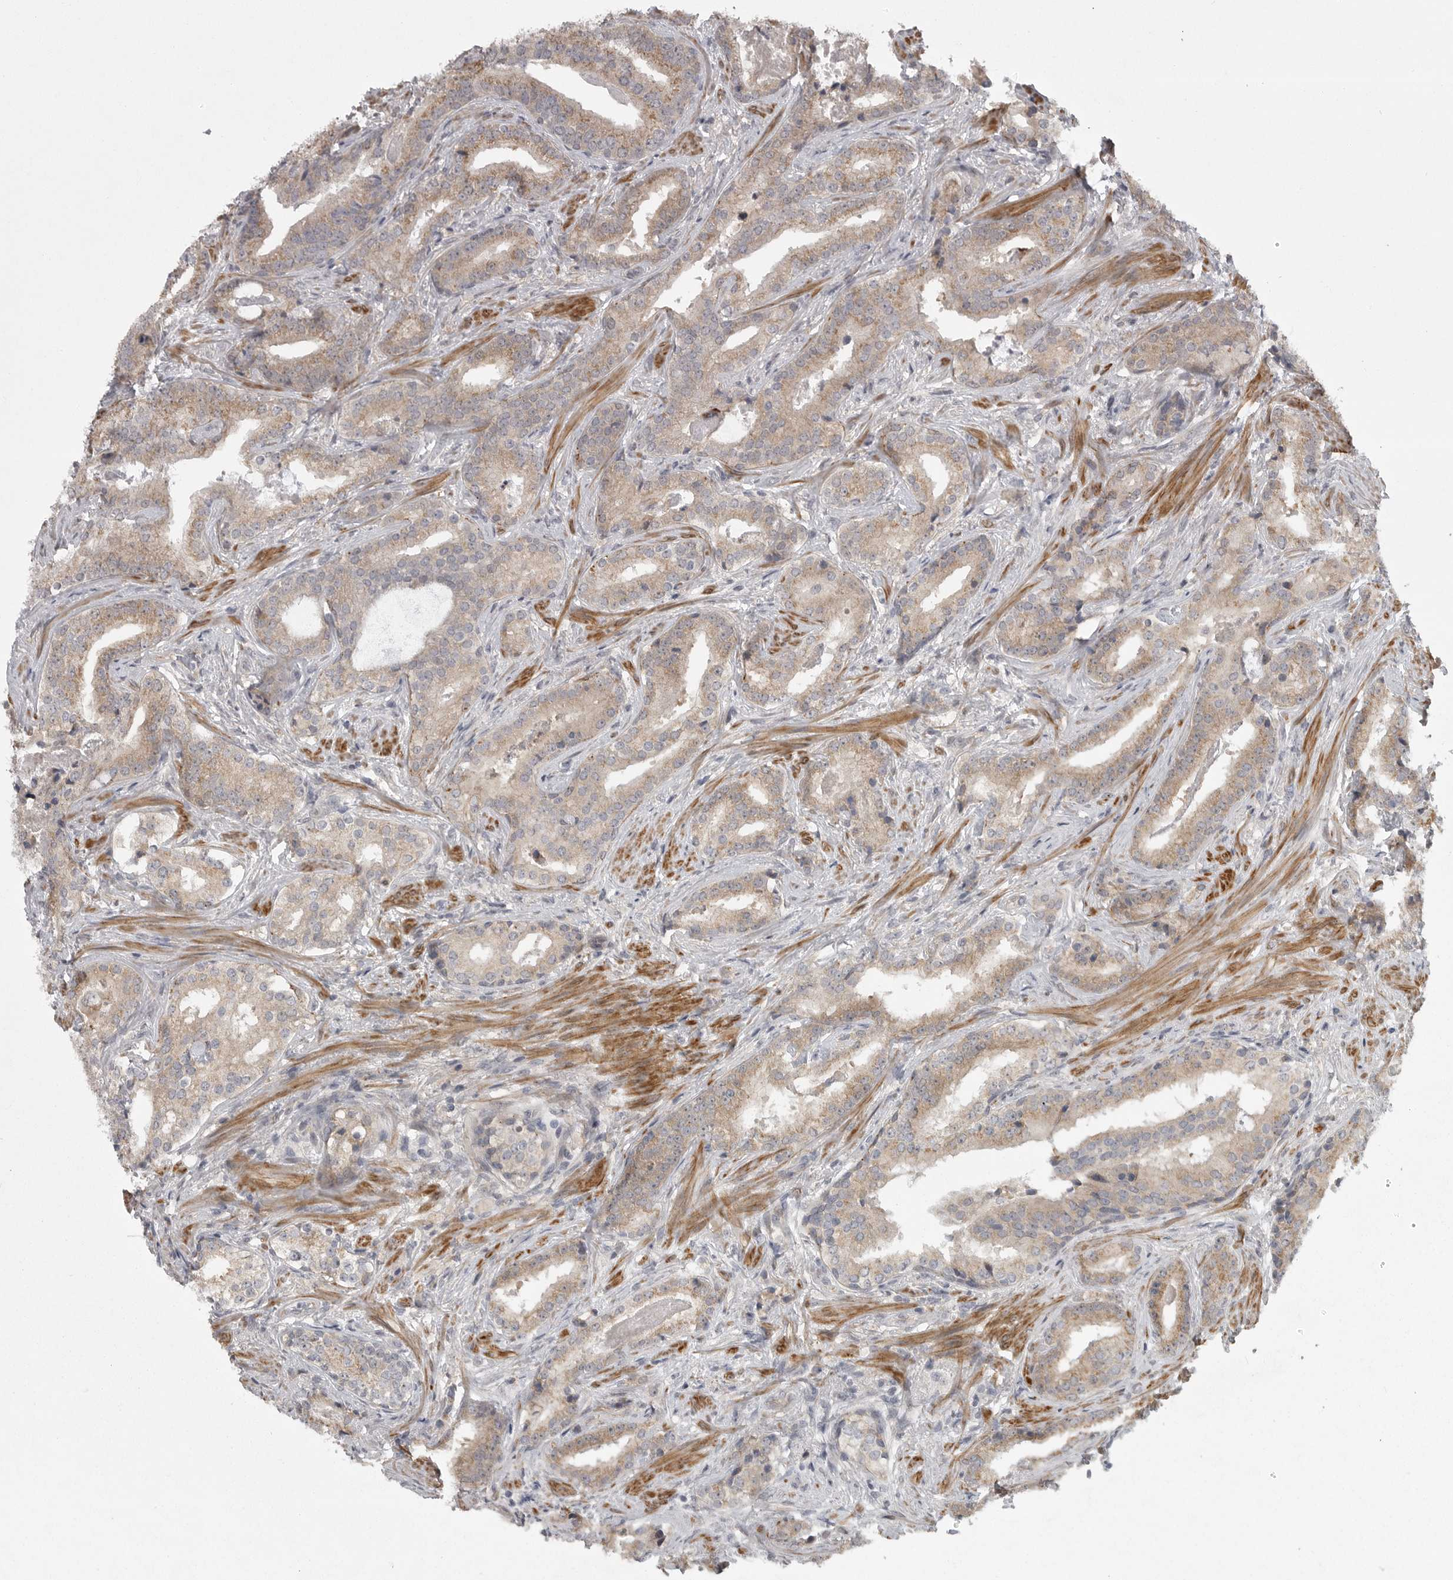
{"staining": {"intensity": "weak", "quantity": "25%-75%", "location": "cytoplasmic/membranous"}, "tissue": "prostate cancer", "cell_type": "Tumor cells", "image_type": "cancer", "snomed": [{"axis": "morphology", "description": "Adenocarcinoma, Low grade"}, {"axis": "topography", "description": "Prostate"}], "caption": "Immunohistochemistry image of human prostate cancer stained for a protein (brown), which exhibits low levels of weak cytoplasmic/membranous staining in approximately 25%-75% of tumor cells.", "gene": "PPP1R9A", "patient": {"sex": "male", "age": 67}}